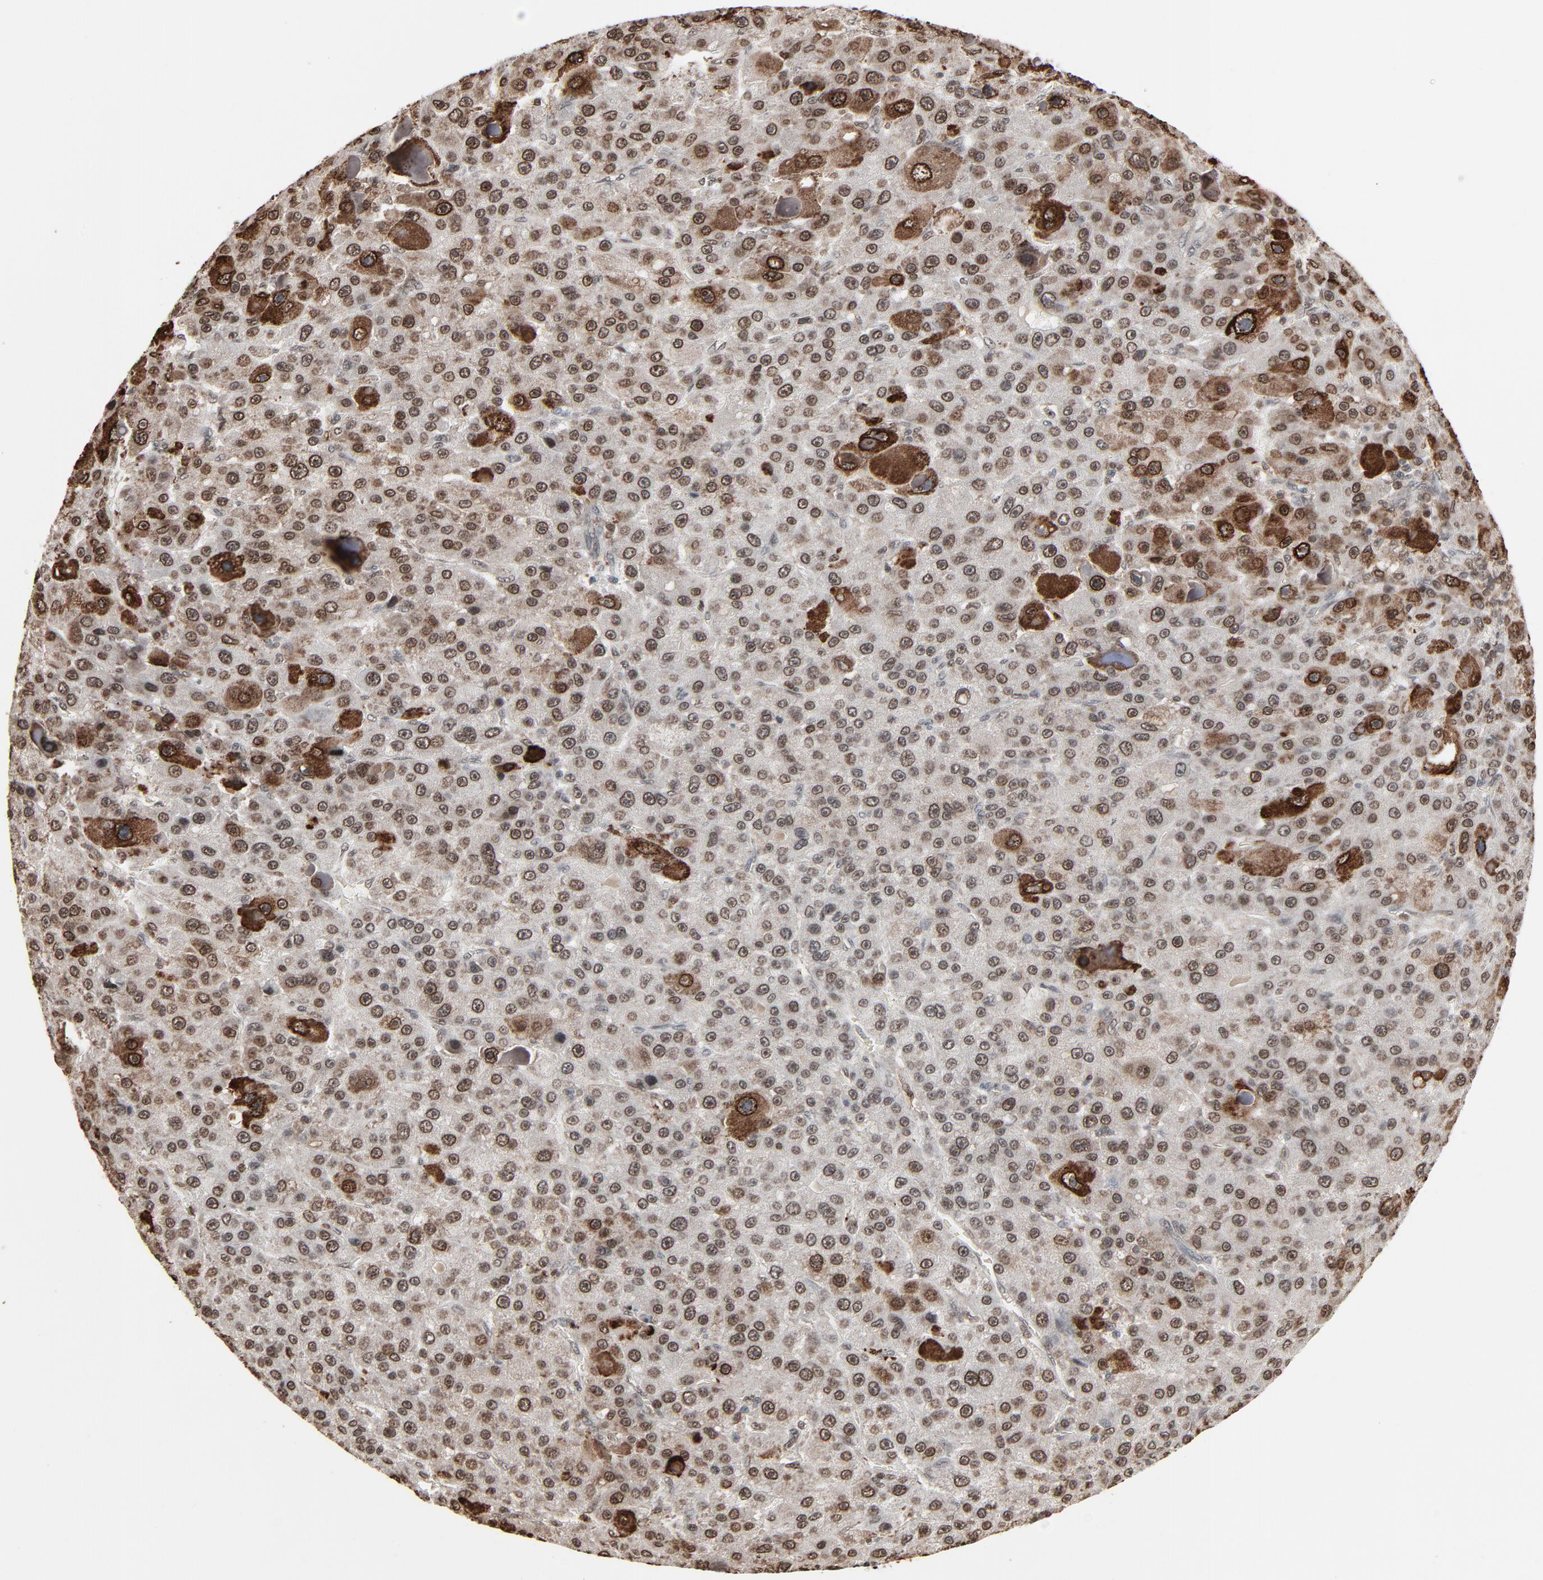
{"staining": {"intensity": "moderate", "quantity": ">75%", "location": "cytoplasmic/membranous,nuclear"}, "tissue": "liver cancer", "cell_type": "Tumor cells", "image_type": "cancer", "snomed": [{"axis": "morphology", "description": "Carcinoma, Hepatocellular, NOS"}, {"axis": "topography", "description": "Liver"}], "caption": "Human liver cancer (hepatocellular carcinoma) stained with a protein marker demonstrates moderate staining in tumor cells.", "gene": "RPS6KA3", "patient": {"sex": "male", "age": 76}}